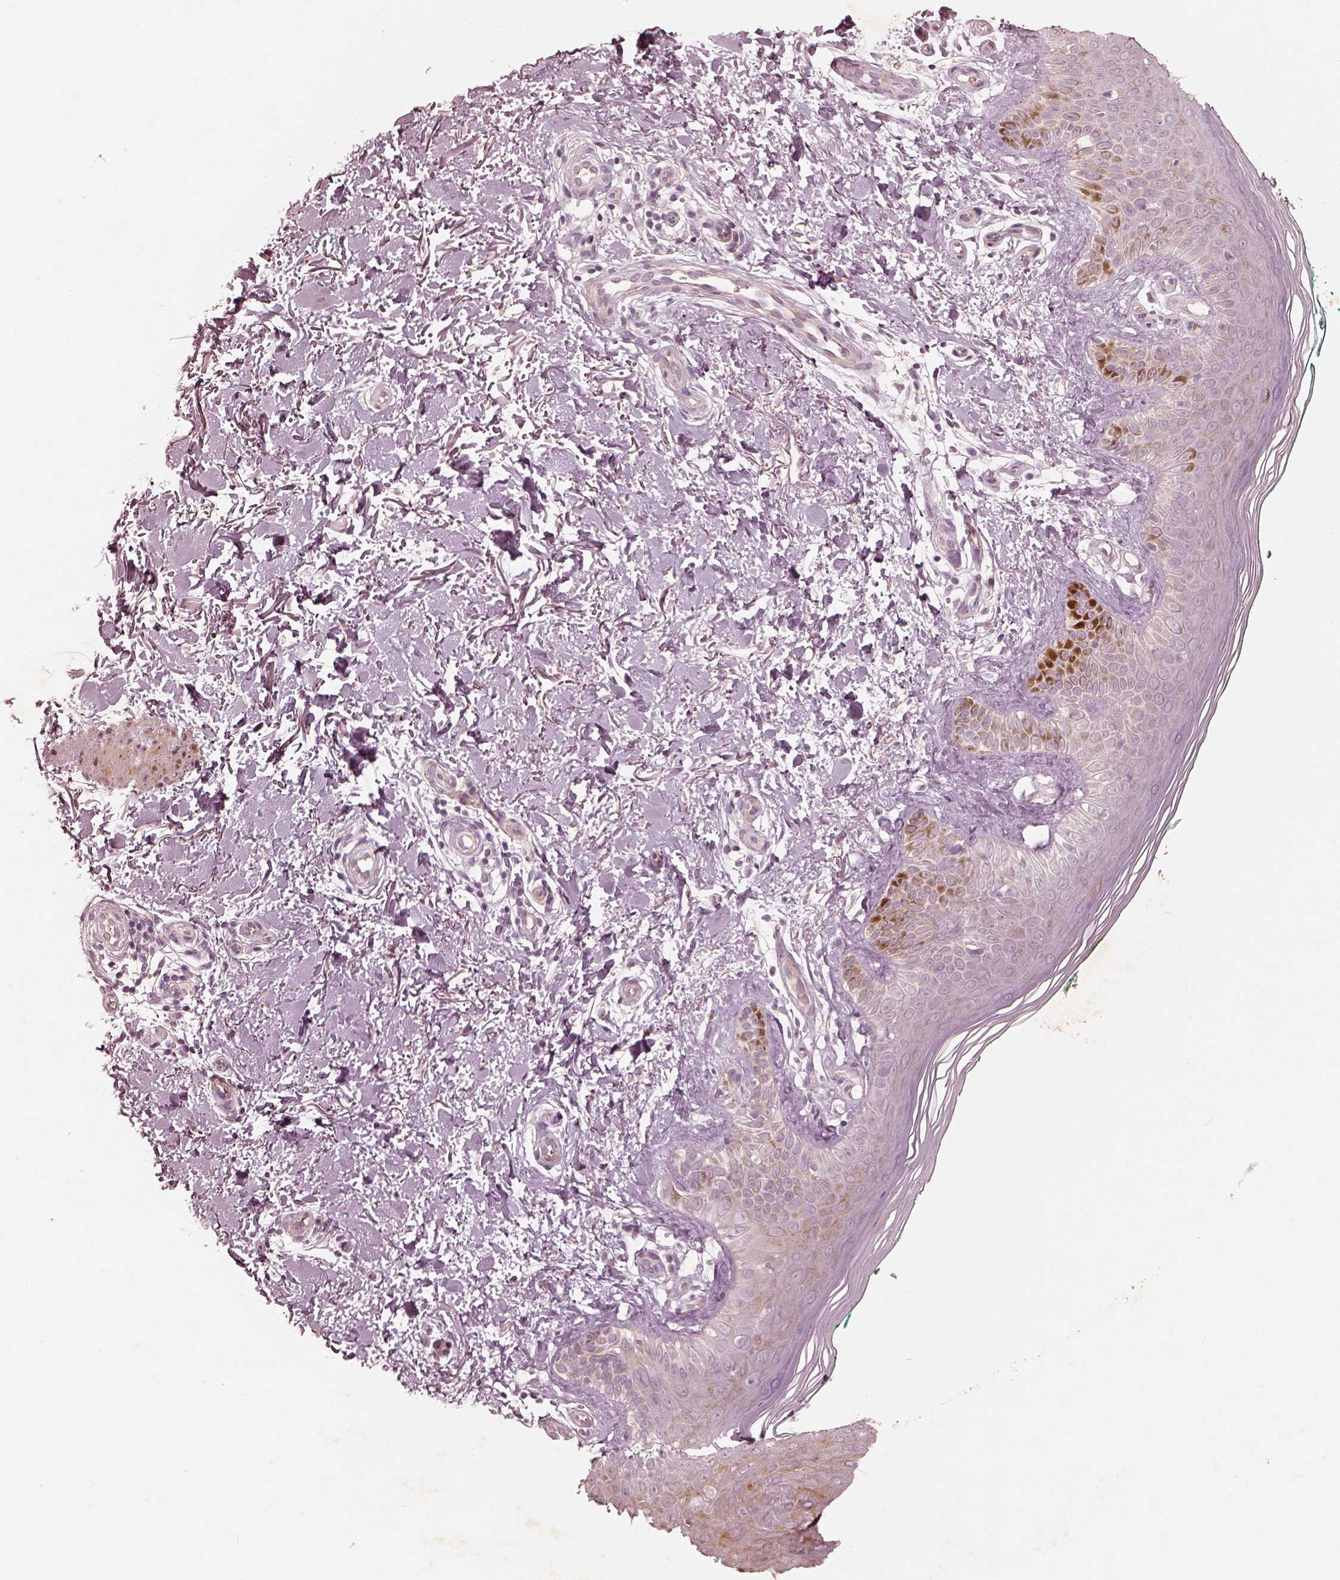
{"staining": {"intensity": "negative", "quantity": "none", "location": "none"}, "tissue": "skin", "cell_type": "Fibroblasts", "image_type": "normal", "snomed": [{"axis": "morphology", "description": "Normal tissue, NOS"}, {"axis": "morphology", "description": "Inflammation, NOS"}, {"axis": "morphology", "description": "Fibrosis, NOS"}, {"axis": "topography", "description": "Skin"}], "caption": "Fibroblasts show no significant protein positivity in normal skin. (DAB immunohistochemistry (IHC) with hematoxylin counter stain).", "gene": "MADCAM1", "patient": {"sex": "male", "age": 71}}